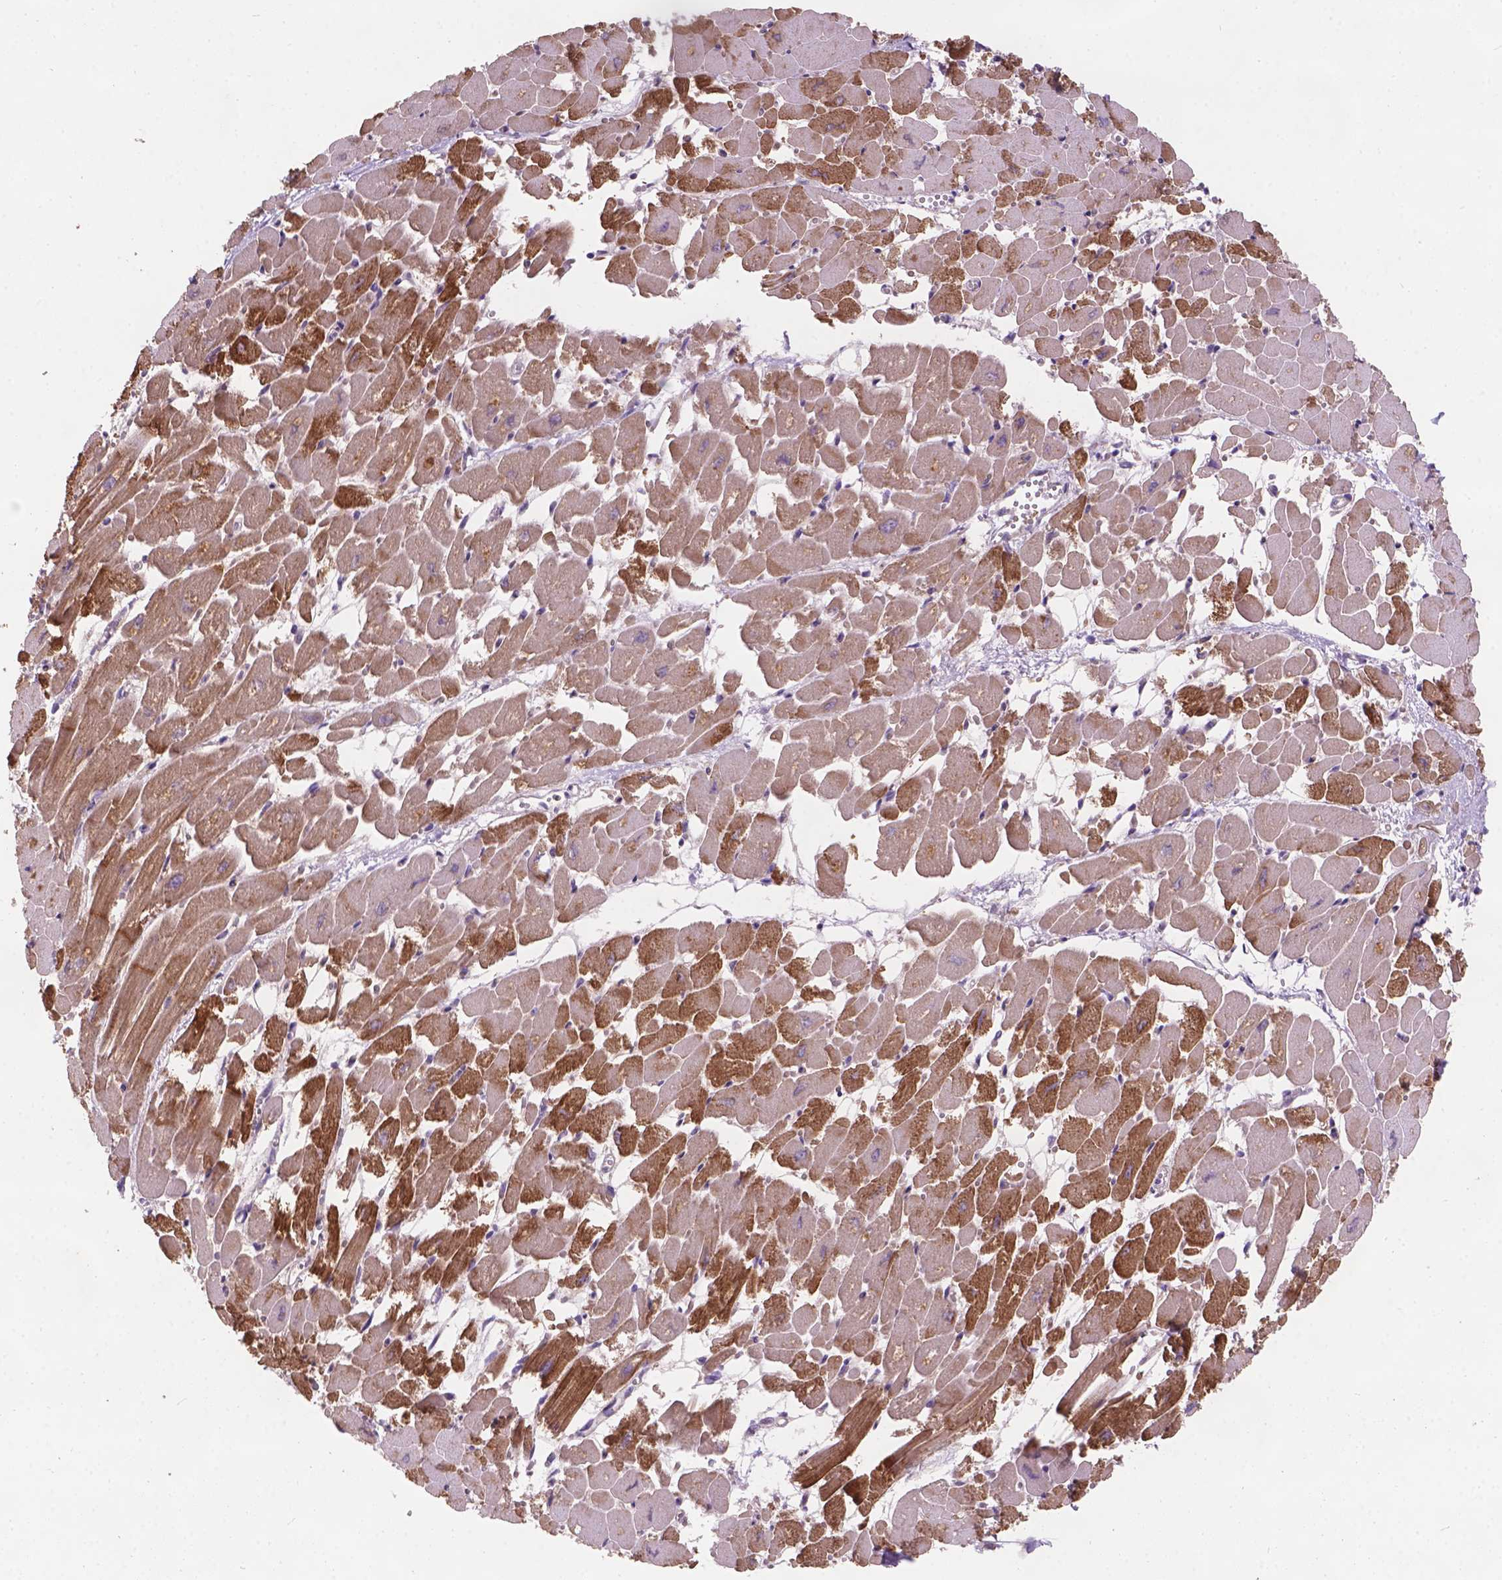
{"staining": {"intensity": "strong", "quantity": "<25%", "location": "cytoplasmic/membranous"}, "tissue": "heart muscle", "cell_type": "Cardiomyocytes", "image_type": "normal", "snomed": [{"axis": "morphology", "description": "Normal tissue, NOS"}, {"axis": "topography", "description": "Heart"}], "caption": "Heart muscle stained with a brown dye exhibits strong cytoplasmic/membranous positive expression in about <25% of cardiomyocytes.", "gene": "GXYLT2", "patient": {"sex": "female", "age": 52}}